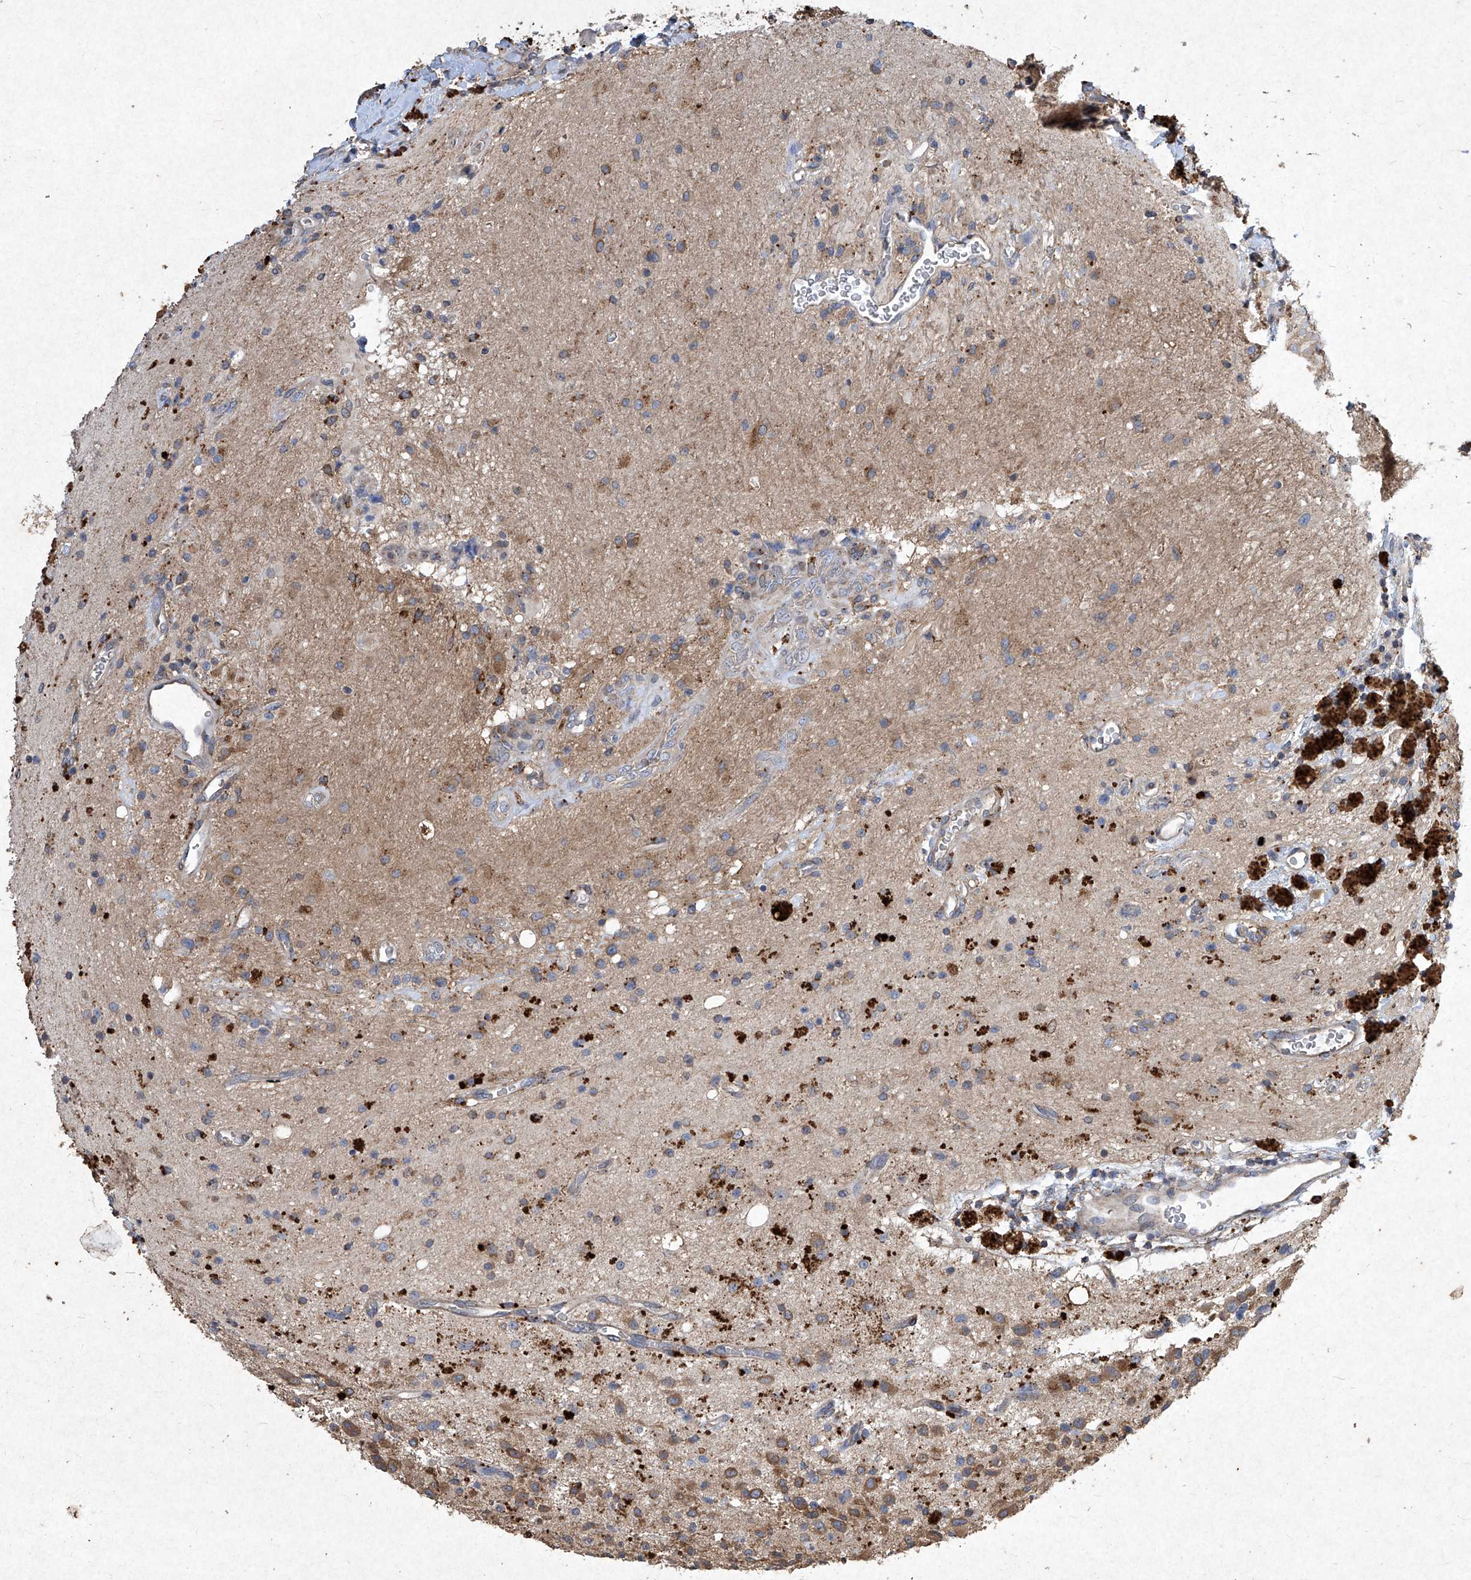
{"staining": {"intensity": "moderate", "quantity": "25%-75%", "location": "cytoplasmic/membranous"}, "tissue": "glioma", "cell_type": "Tumor cells", "image_type": "cancer", "snomed": [{"axis": "morphology", "description": "Glioma, malignant, High grade"}, {"axis": "topography", "description": "Brain"}], "caption": "Immunohistochemical staining of human glioma demonstrates medium levels of moderate cytoplasmic/membranous protein expression in approximately 25%-75% of tumor cells.", "gene": "MED16", "patient": {"sex": "male", "age": 34}}